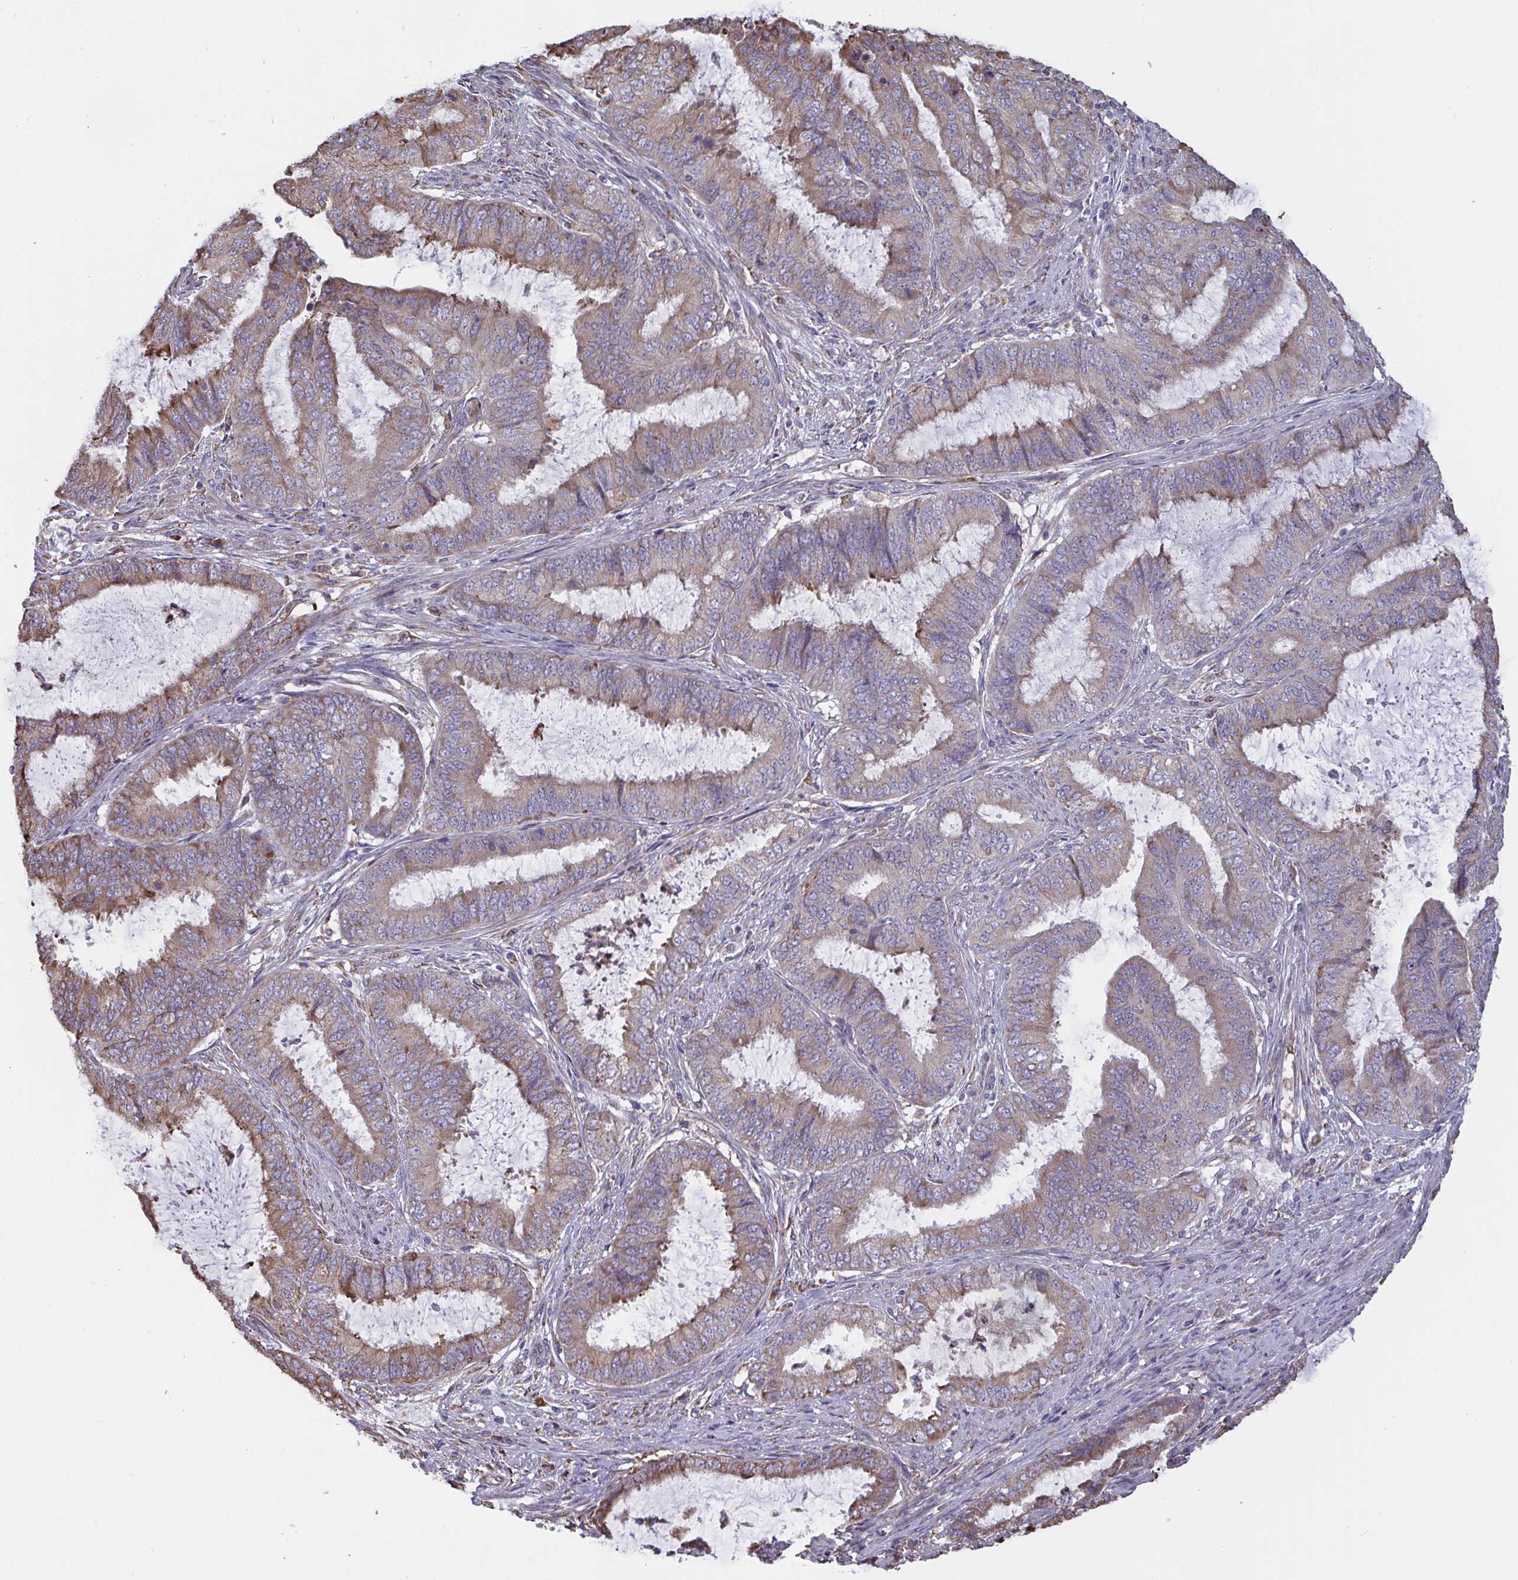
{"staining": {"intensity": "weak", "quantity": "25%-75%", "location": "cytoplasmic/membranous"}, "tissue": "endometrial cancer", "cell_type": "Tumor cells", "image_type": "cancer", "snomed": [{"axis": "morphology", "description": "Adenocarcinoma, NOS"}, {"axis": "topography", "description": "Endometrium"}], "caption": "Immunohistochemistry image of neoplastic tissue: adenocarcinoma (endometrial) stained using immunohistochemistry (IHC) demonstrates low levels of weak protein expression localized specifically in the cytoplasmic/membranous of tumor cells, appearing as a cytoplasmic/membranous brown color.", "gene": "MYMK", "patient": {"sex": "female", "age": 51}}